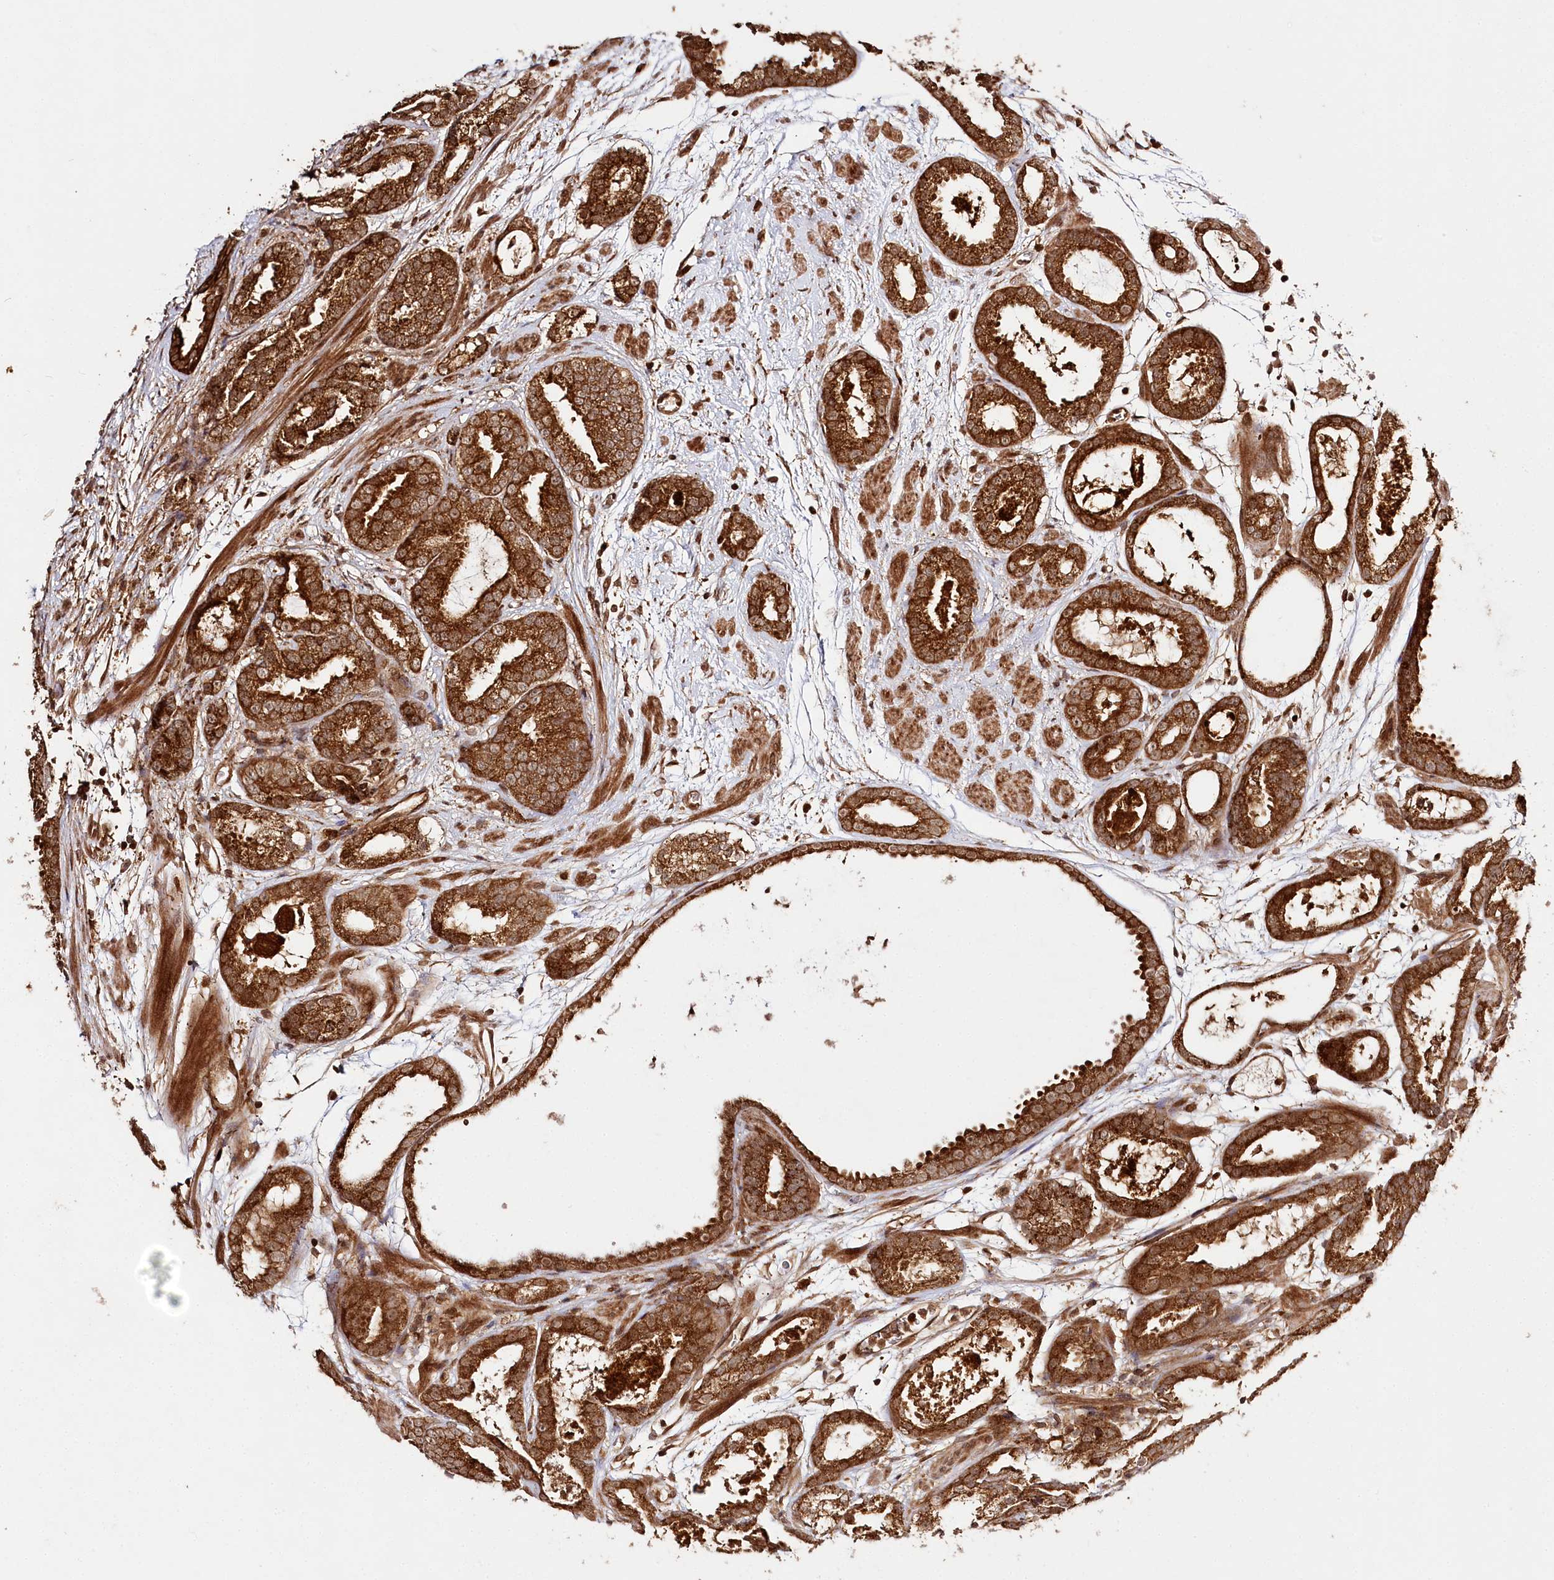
{"staining": {"intensity": "strong", "quantity": ">75%", "location": "cytoplasmic/membranous,nuclear"}, "tissue": "prostate cancer", "cell_type": "Tumor cells", "image_type": "cancer", "snomed": [{"axis": "morphology", "description": "Adenocarcinoma, Low grade"}, {"axis": "topography", "description": "Prostate"}], "caption": "Protein staining of adenocarcinoma (low-grade) (prostate) tissue demonstrates strong cytoplasmic/membranous and nuclear positivity in approximately >75% of tumor cells.", "gene": "ULK2", "patient": {"sex": "male", "age": 69}}